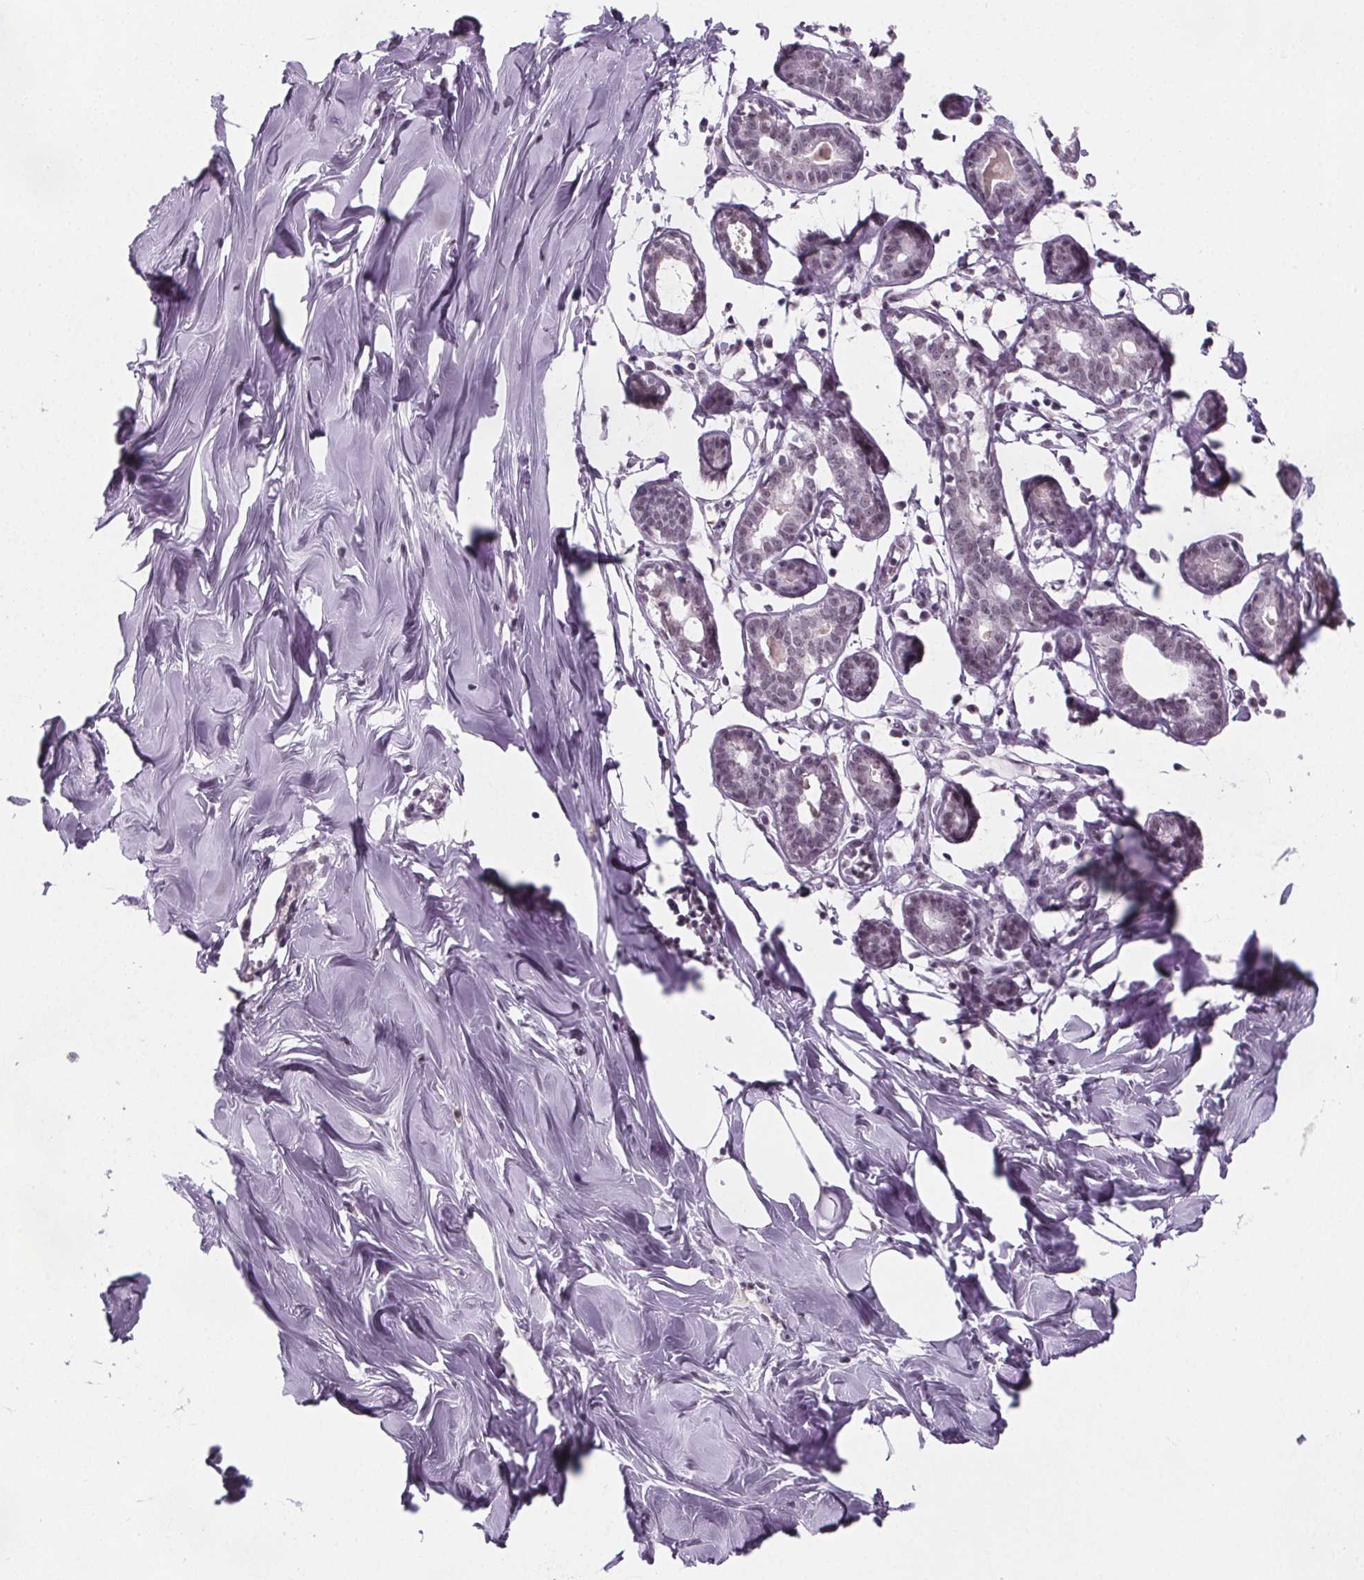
{"staining": {"intensity": "negative", "quantity": "none", "location": "none"}, "tissue": "breast", "cell_type": "Adipocytes", "image_type": "normal", "snomed": [{"axis": "morphology", "description": "Normal tissue, NOS"}, {"axis": "topography", "description": "Breast"}], "caption": "Protein analysis of unremarkable breast exhibits no significant expression in adipocytes.", "gene": "ZNF572", "patient": {"sex": "female", "age": 27}}